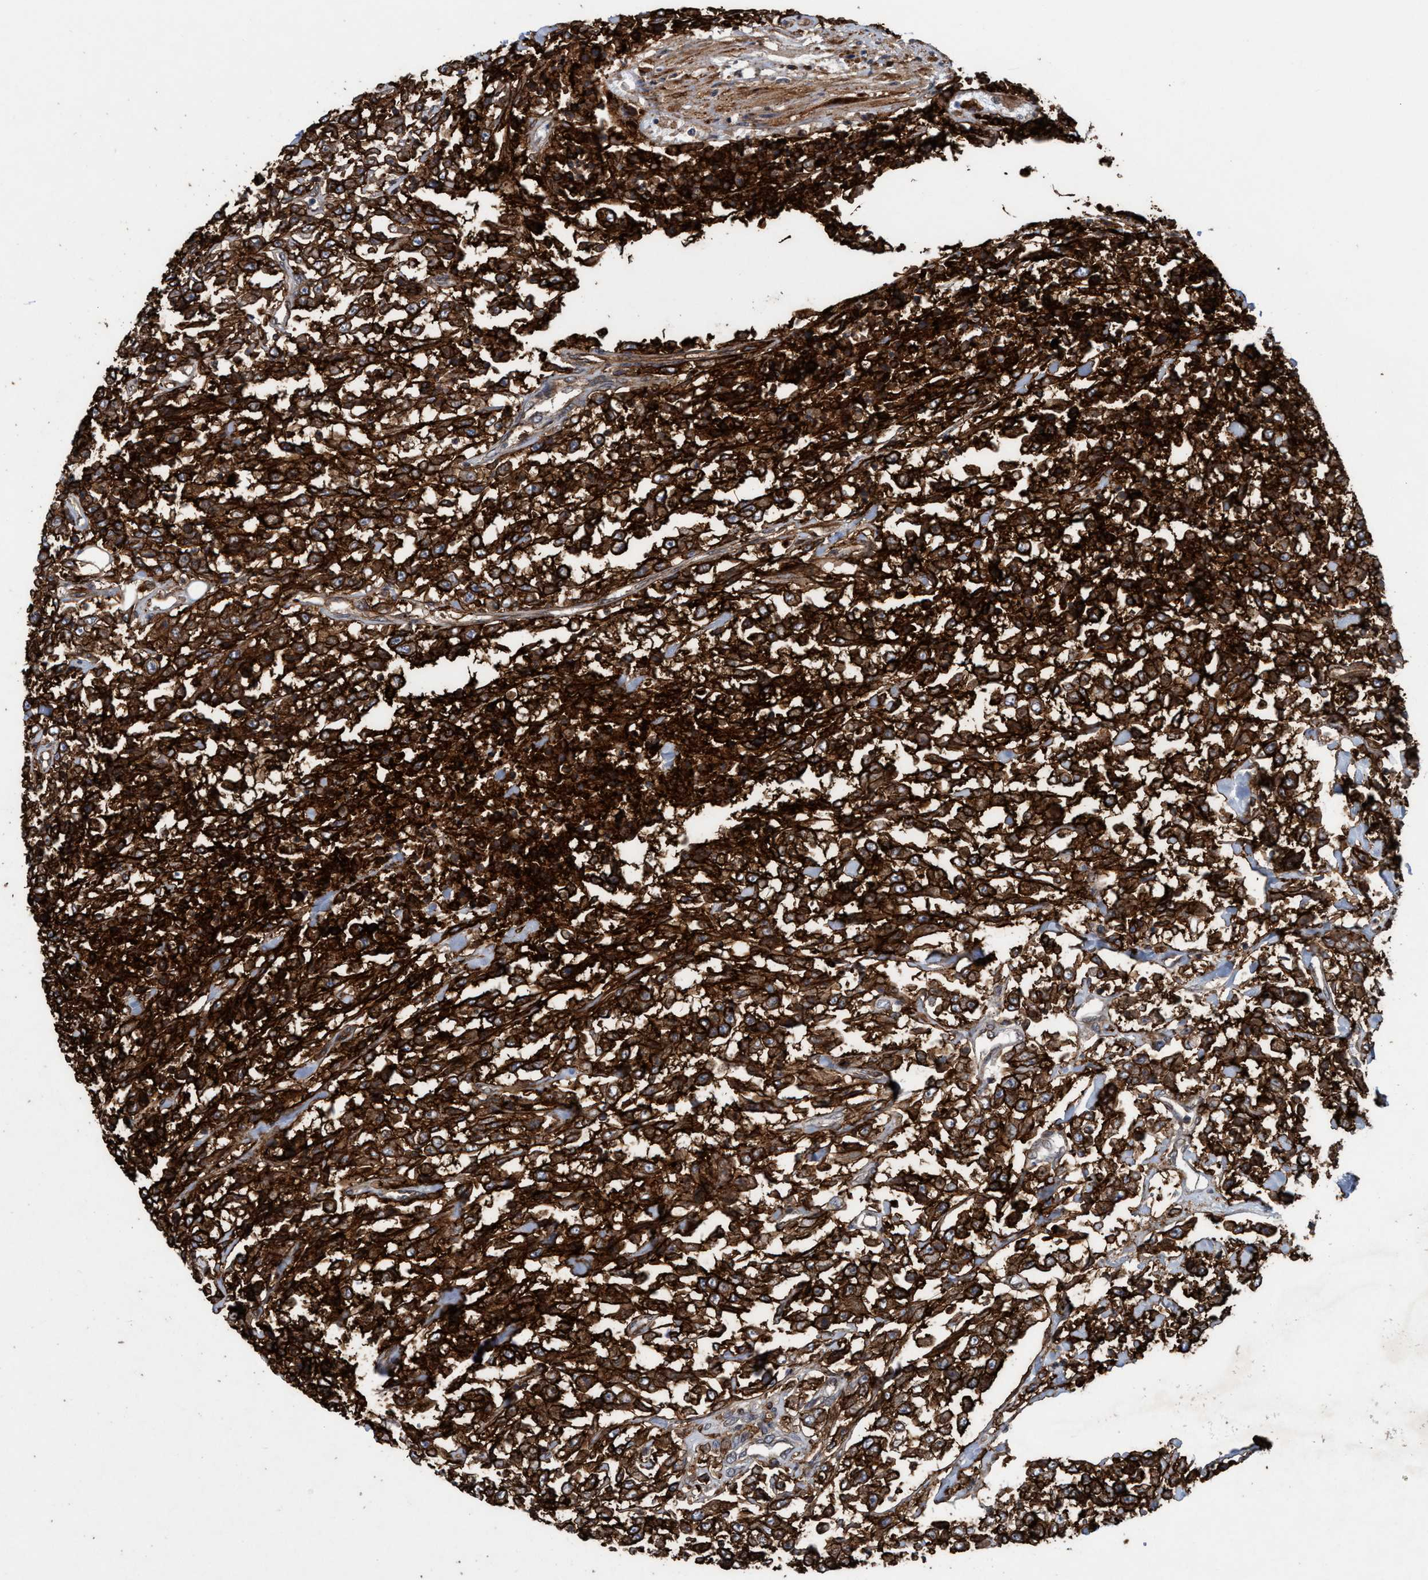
{"staining": {"intensity": "strong", "quantity": ">75%", "location": "cytoplasmic/membranous"}, "tissue": "urothelial cancer", "cell_type": "Tumor cells", "image_type": "cancer", "snomed": [{"axis": "morphology", "description": "Urothelial carcinoma, High grade"}, {"axis": "topography", "description": "Urinary bladder"}], "caption": "Urothelial cancer stained for a protein reveals strong cytoplasmic/membranous positivity in tumor cells.", "gene": "SLC16A3", "patient": {"sex": "male", "age": 46}}